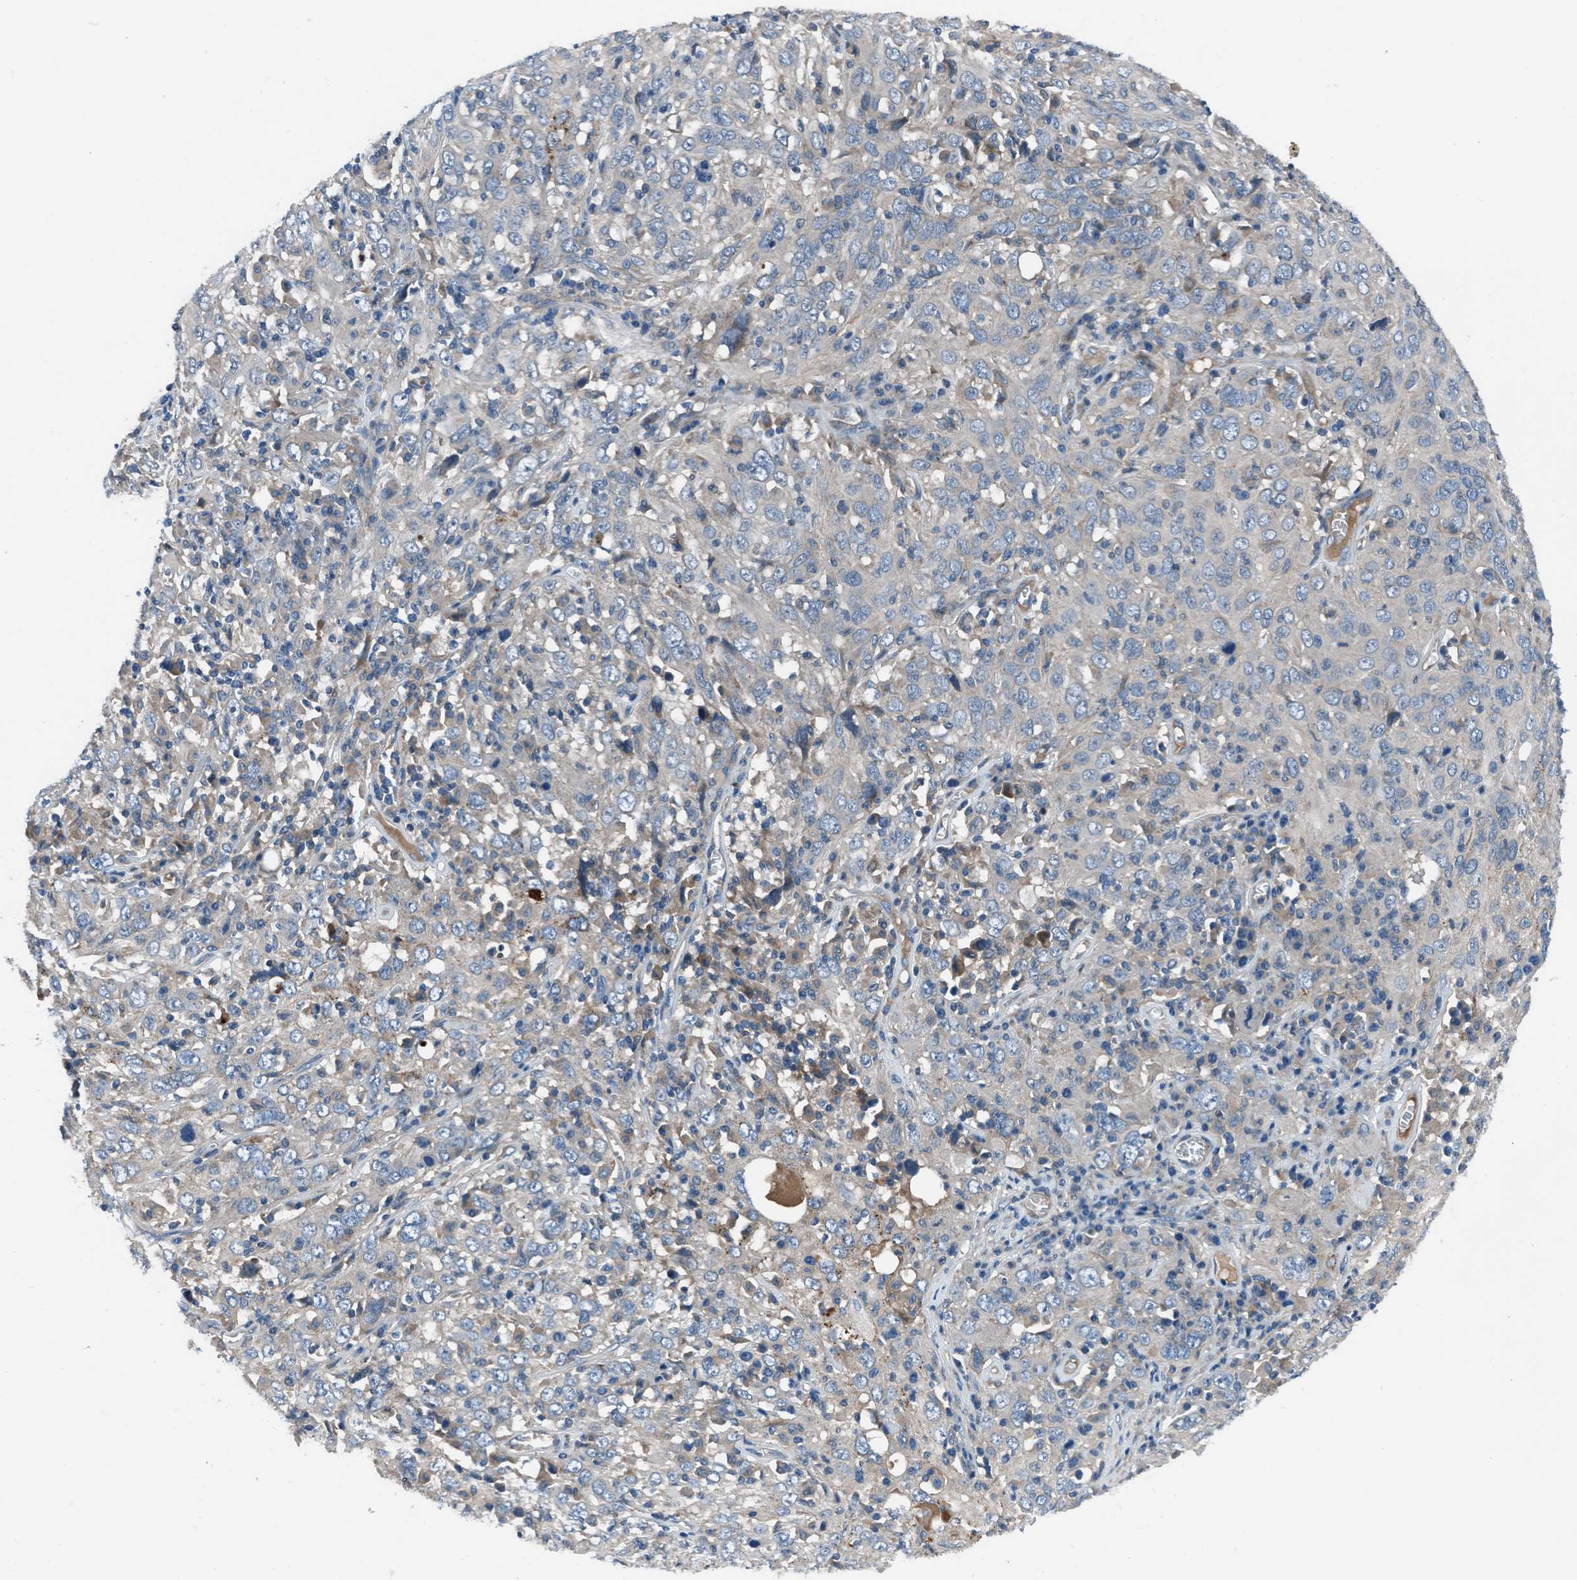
{"staining": {"intensity": "negative", "quantity": "none", "location": "none"}, "tissue": "cervical cancer", "cell_type": "Tumor cells", "image_type": "cancer", "snomed": [{"axis": "morphology", "description": "Squamous cell carcinoma, NOS"}, {"axis": "topography", "description": "Cervix"}], "caption": "A photomicrograph of human cervical cancer (squamous cell carcinoma) is negative for staining in tumor cells. The staining was performed using DAB to visualize the protein expression in brown, while the nuclei were stained in blue with hematoxylin (Magnification: 20x).", "gene": "SLC38A6", "patient": {"sex": "female", "age": 46}}